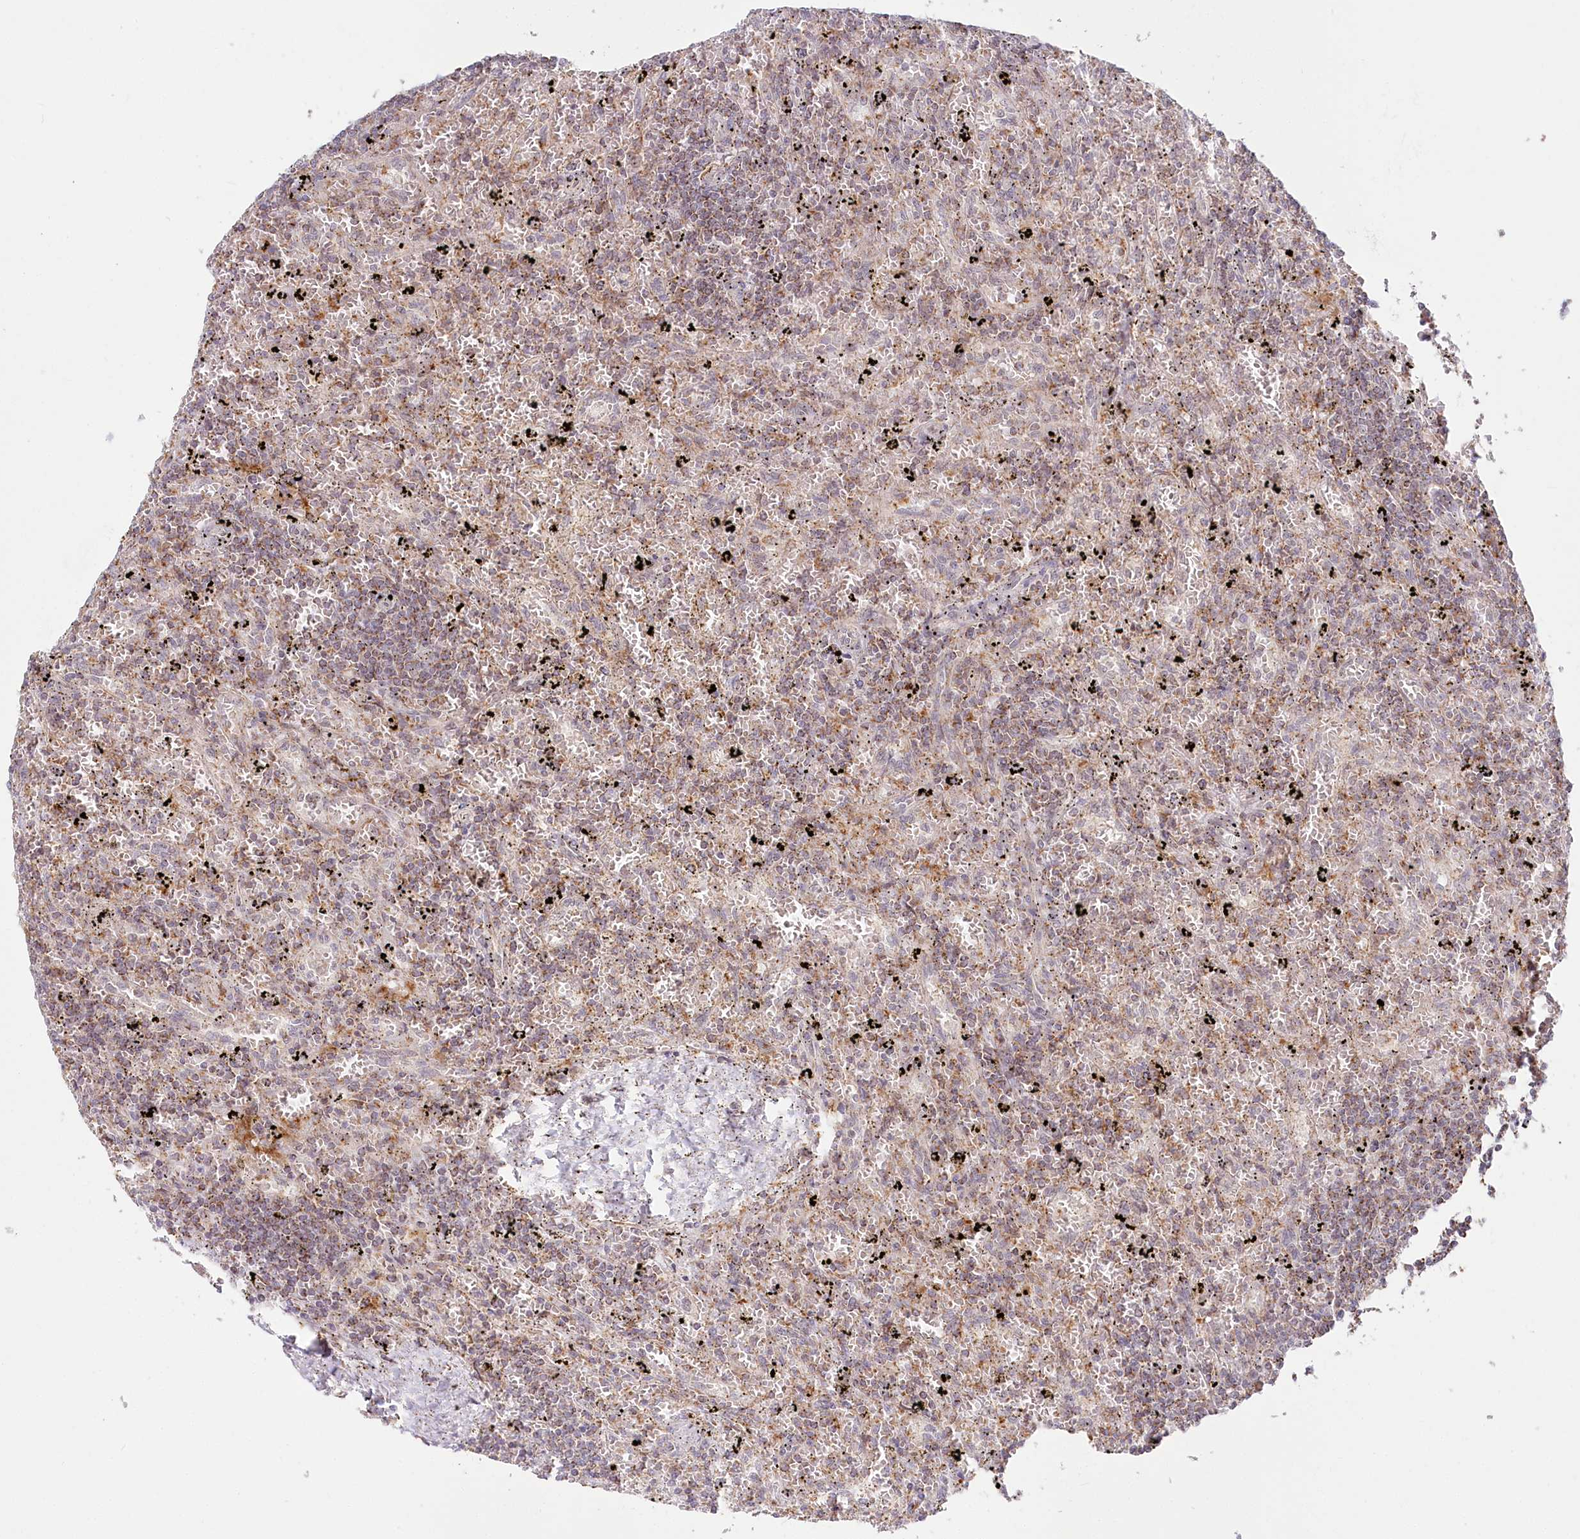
{"staining": {"intensity": "weak", "quantity": "25%-75%", "location": "cytoplasmic/membranous"}, "tissue": "lymphoma", "cell_type": "Tumor cells", "image_type": "cancer", "snomed": [{"axis": "morphology", "description": "Malignant lymphoma, non-Hodgkin's type, Low grade"}, {"axis": "topography", "description": "Spleen"}], "caption": "Immunohistochemical staining of human lymphoma displays low levels of weak cytoplasmic/membranous positivity in approximately 25%-75% of tumor cells. (IHC, brightfield microscopy, high magnification).", "gene": "RTN4IP1", "patient": {"sex": "male", "age": 76}}